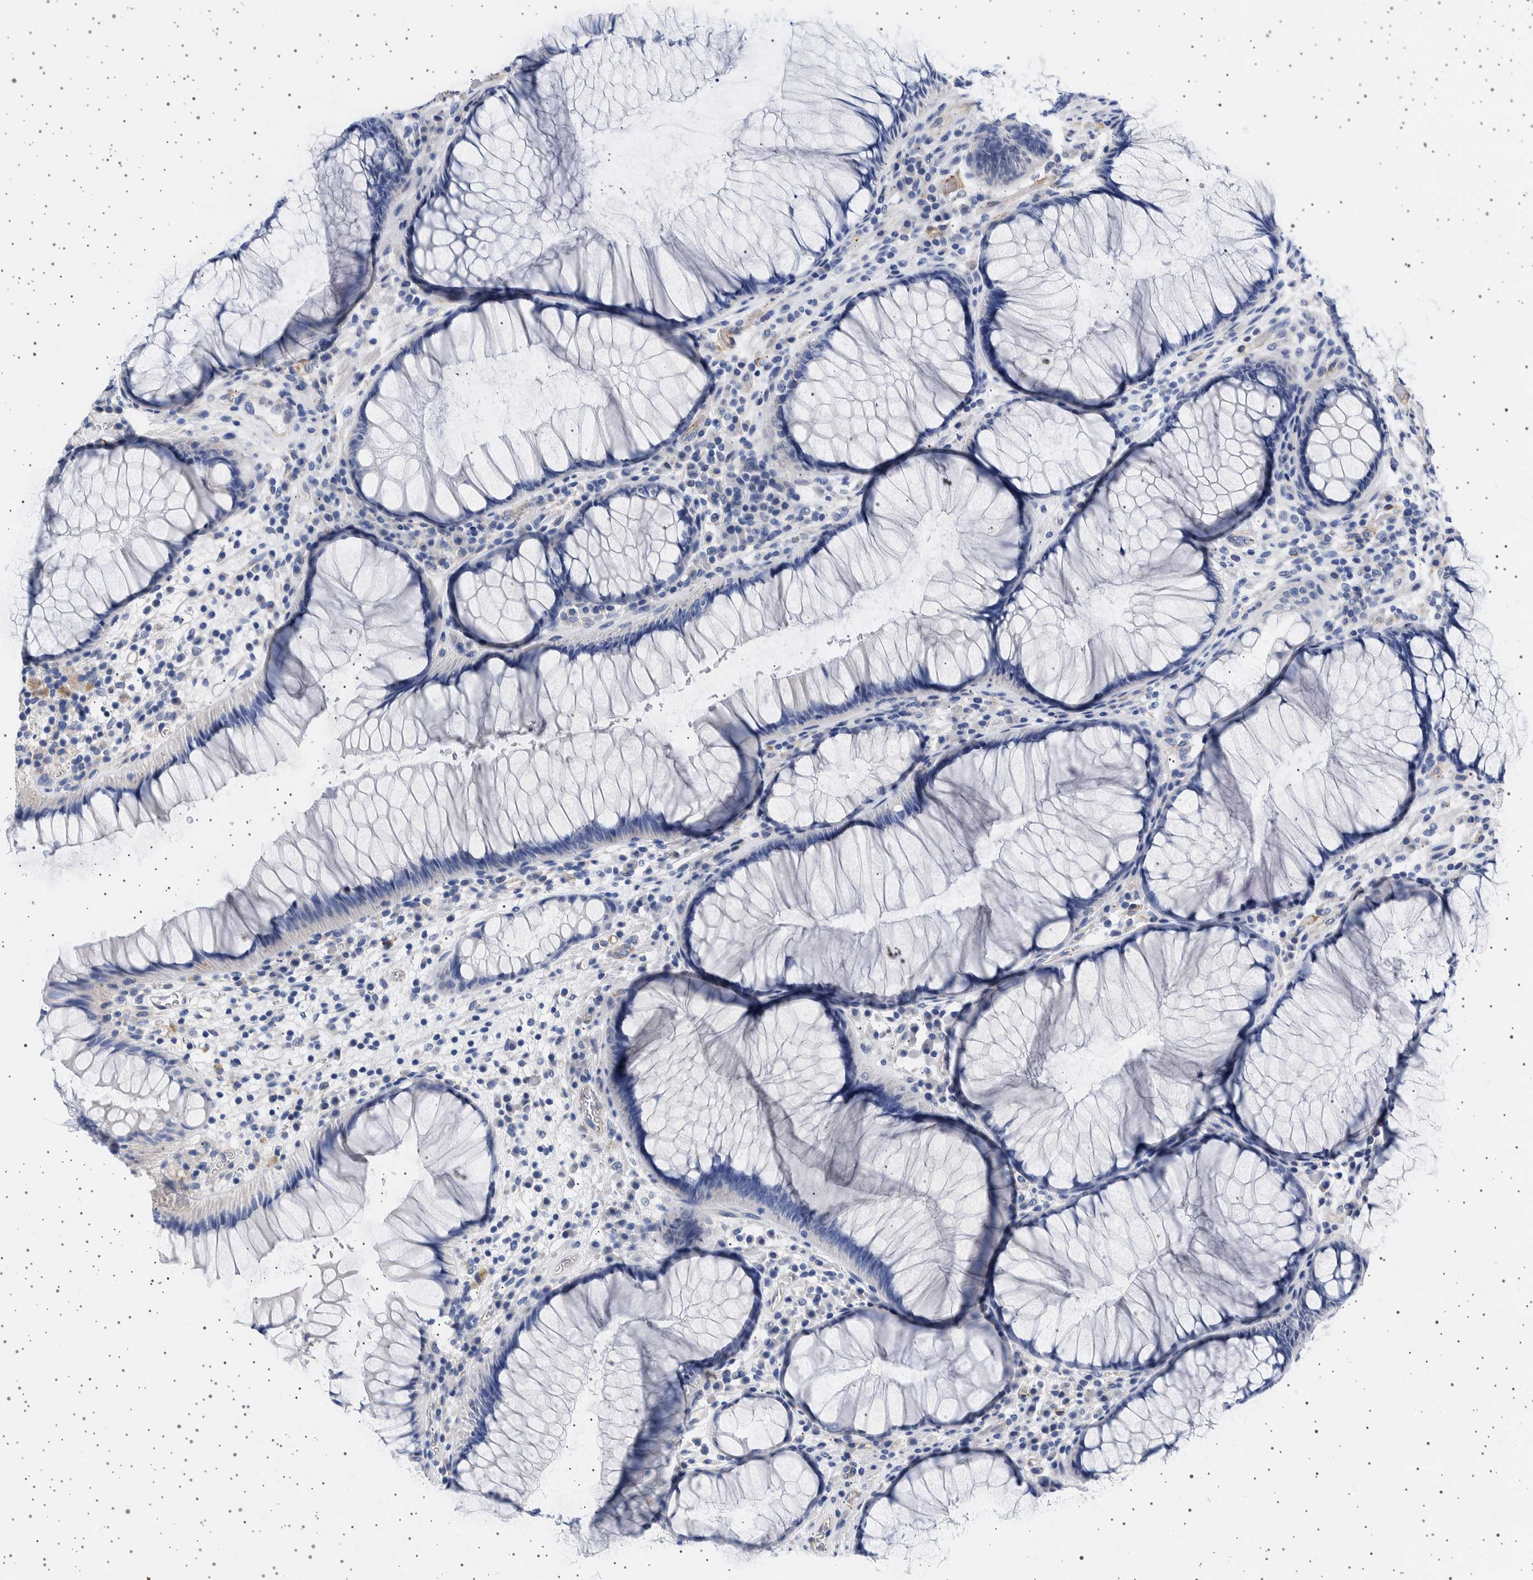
{"staining": {"intensity": "negative", "quantity": "none", "location": "none"}, "tissue": "rectum", "cell_type": "Glandular cells", "image_type": "normal", "snomed": [{"axis": "morphology", "description": "Normal tissue, NOS"}, {"axis": "topography", "description": "Rectum"}], "caption": "The image demonstrates no staining of glandular cells in unremarkable rectum.", "gene": "SEPTIN4", "patient": {"sex": "male", "age": 51}}